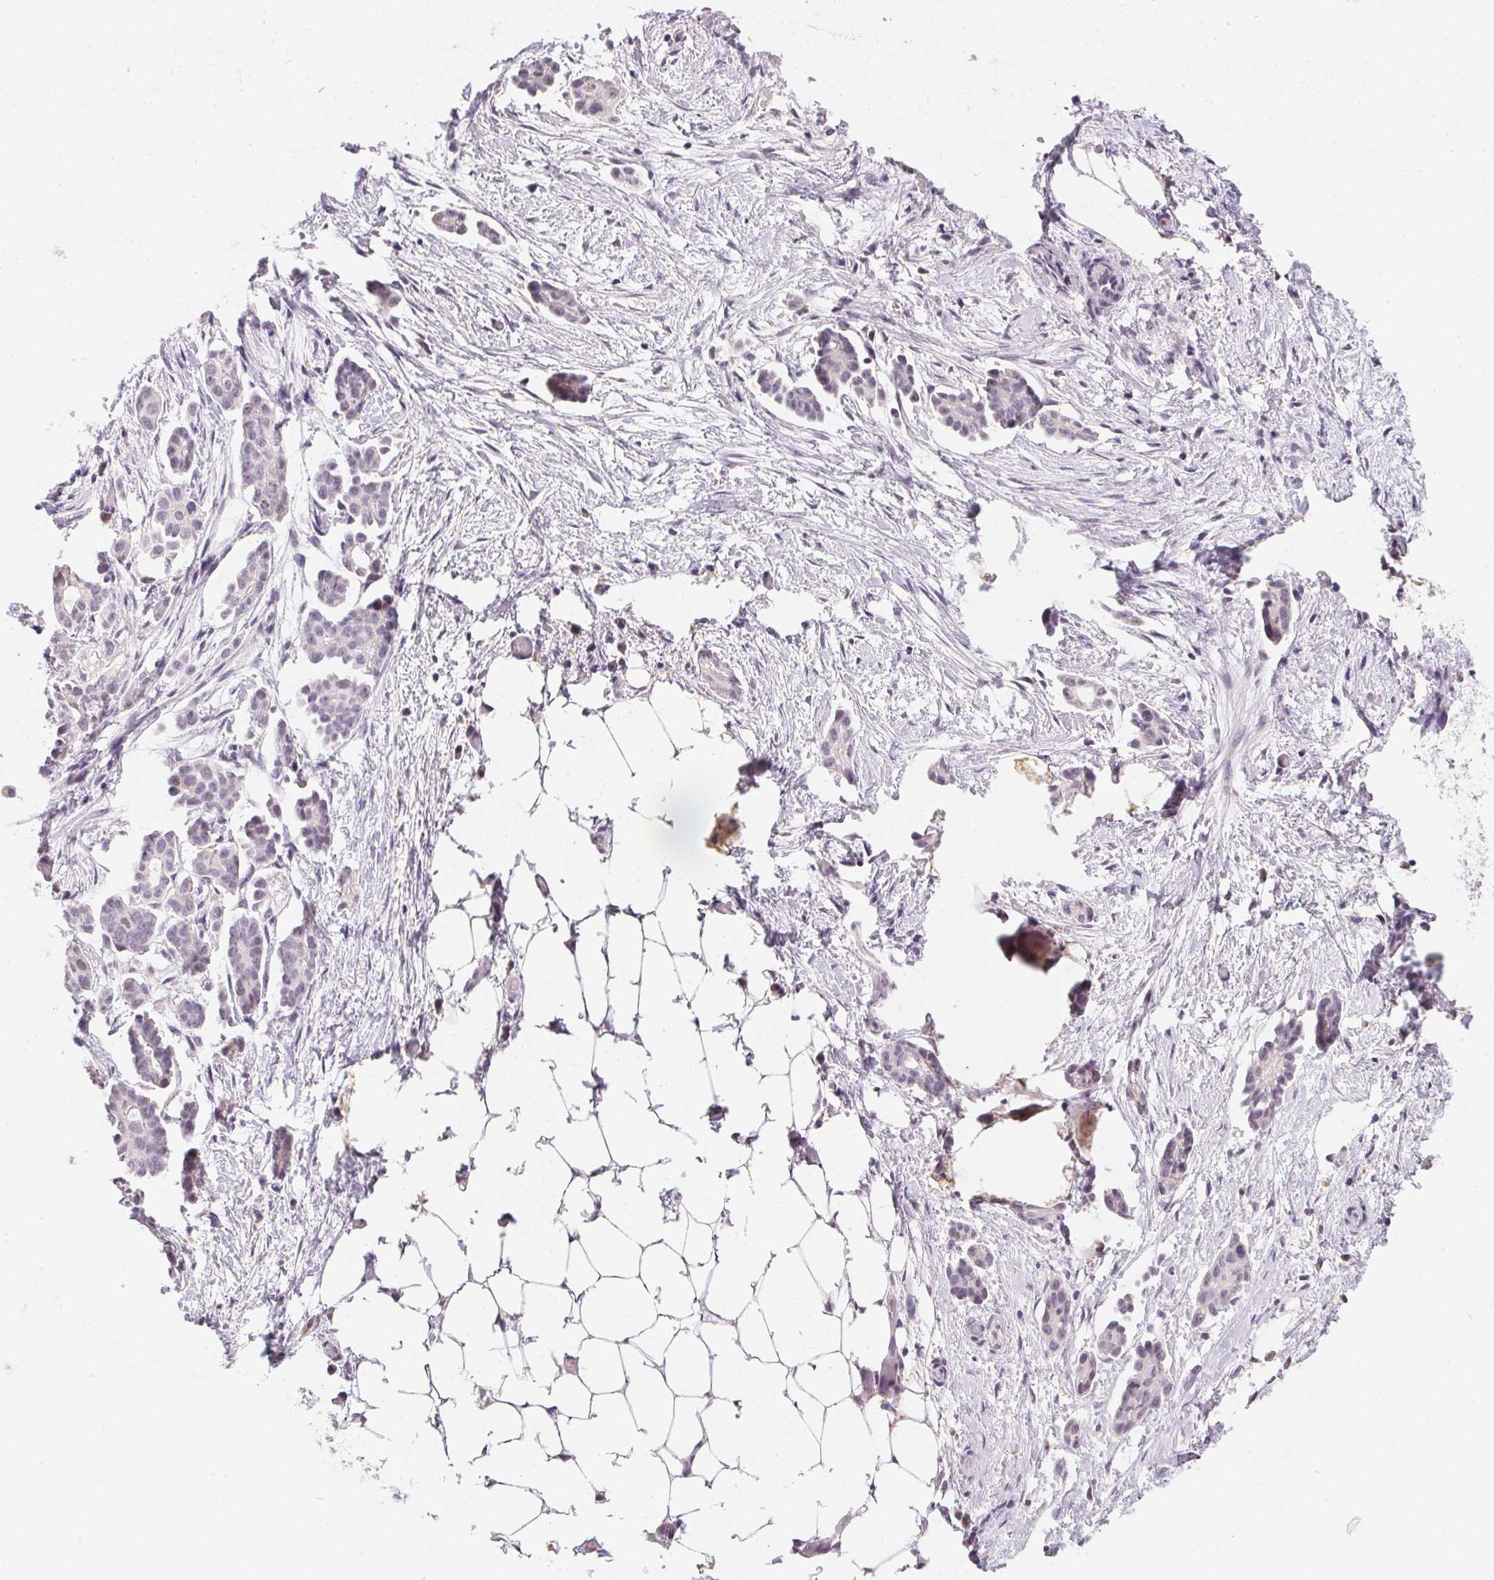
{"staining": {"intensity": "negative", "quantity": "none", "location": "none"}, "tissue": "ovarian cancer", "cell_type": "Tumor cells", "image_type": "cancer", "snomed": [{"axis": "morphology", "description": "Cystadenocarcinoma, serous, NOS"}, {"axis": "topography", "description": "Ovary"}], "caption": "Immunohistochemical staining of ovarian cancer demonstrates no significant expression in tumor cells.", "gene": "SLC6A18", "patient": {"sex": "female", "age": 50}}